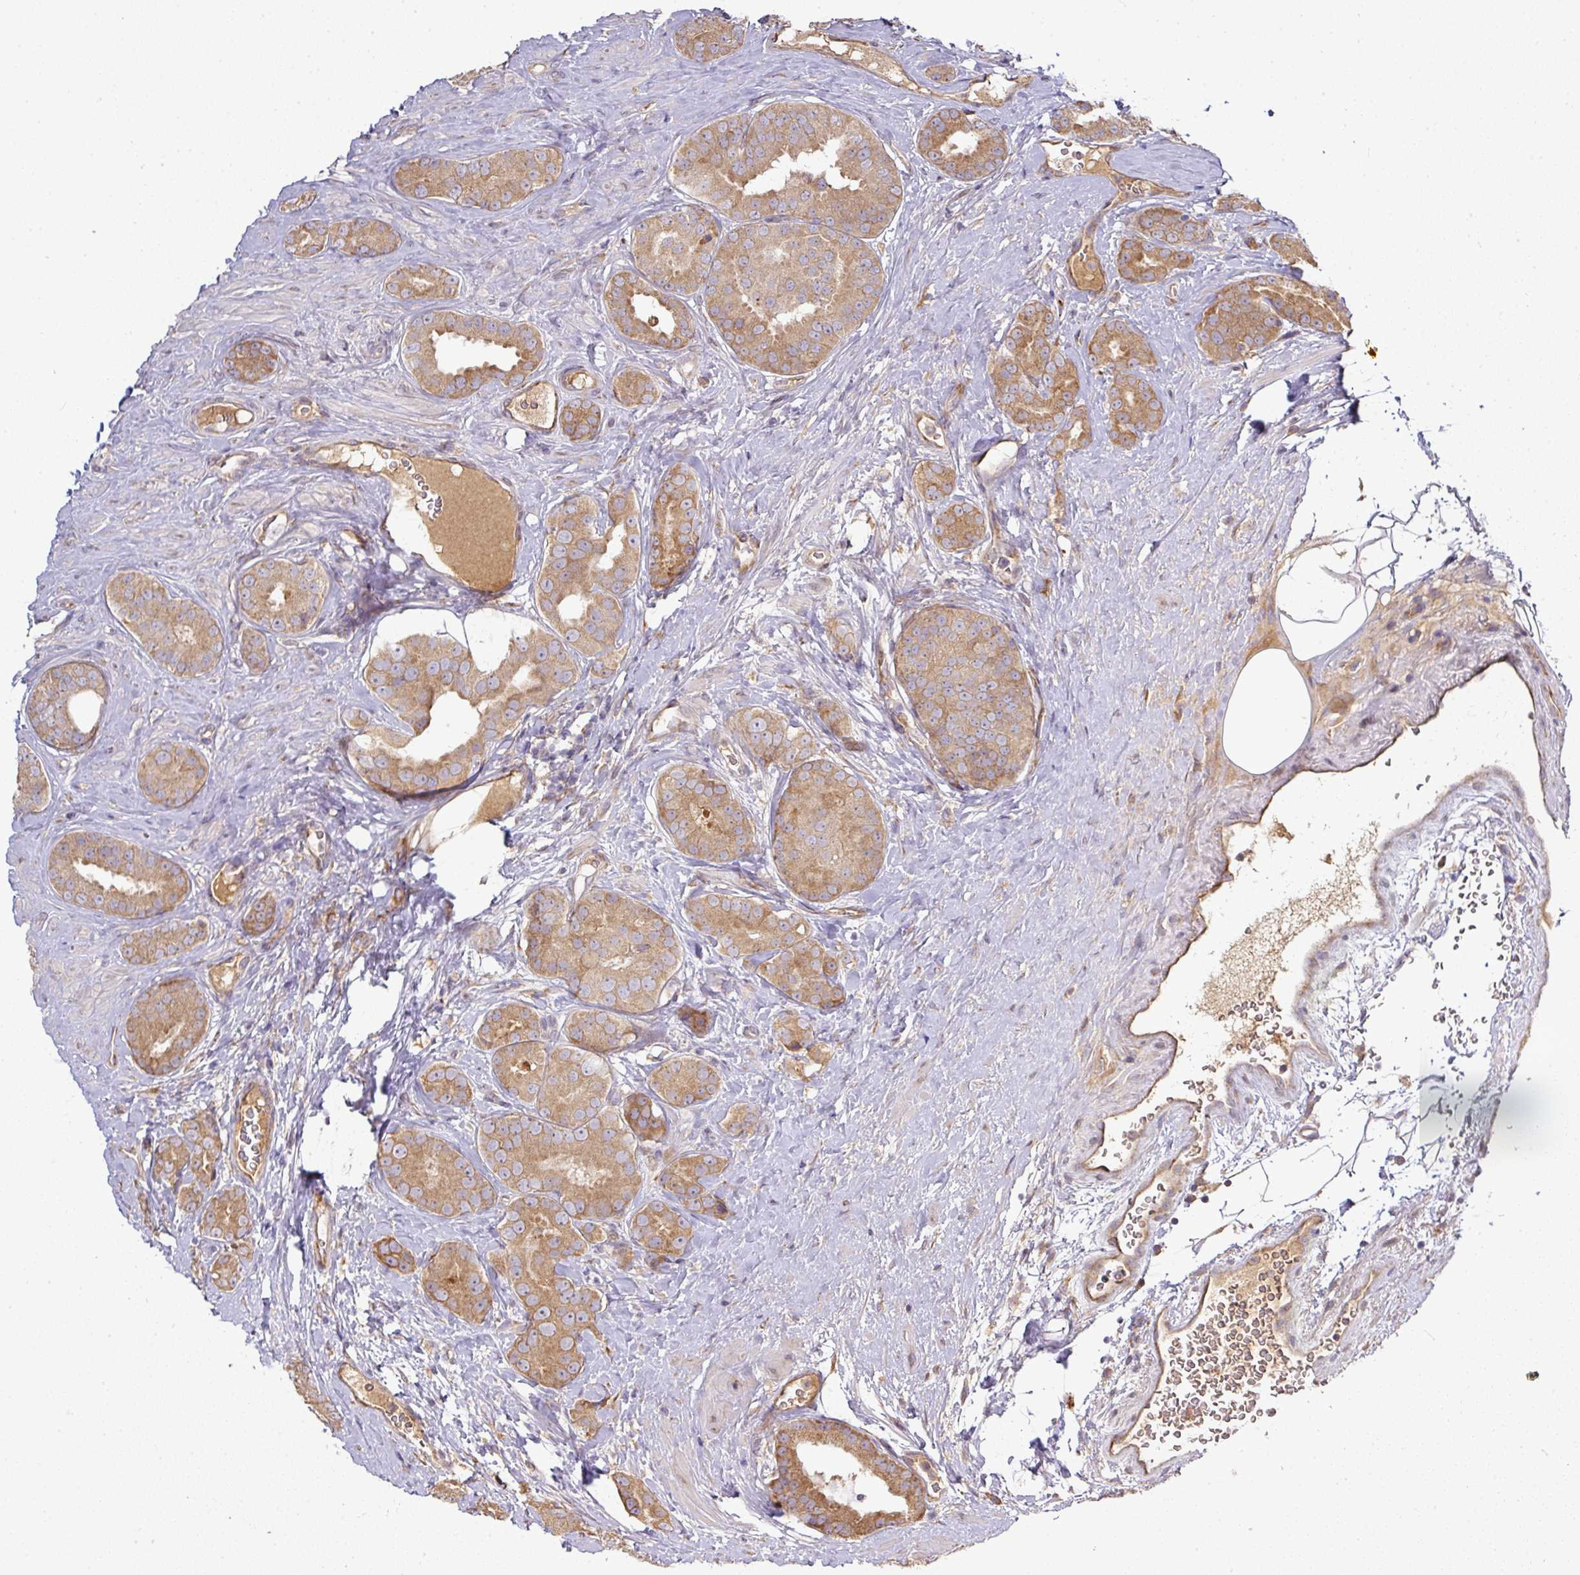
{"staining": {"intensity": "moderate", "quantity": ">75%", "location": "cytoplasmic/membranous"}, "tissue": "prostate cancer", "cell_type": "Tumor cells", "image_type": "cancer", "snomed": [{"axis": "morphology", "description": "Adenocarcinoma, High grade"}, {"axis": "topography", "description": "Prostate"}], "caption": "IHC of human prostate cancer displays medium levels of moderate cytoplasmic/membranous expression in approximately >75% of tumor cells.", "gene": "GALP", "patient": {"sex": "male", "age": 63}}